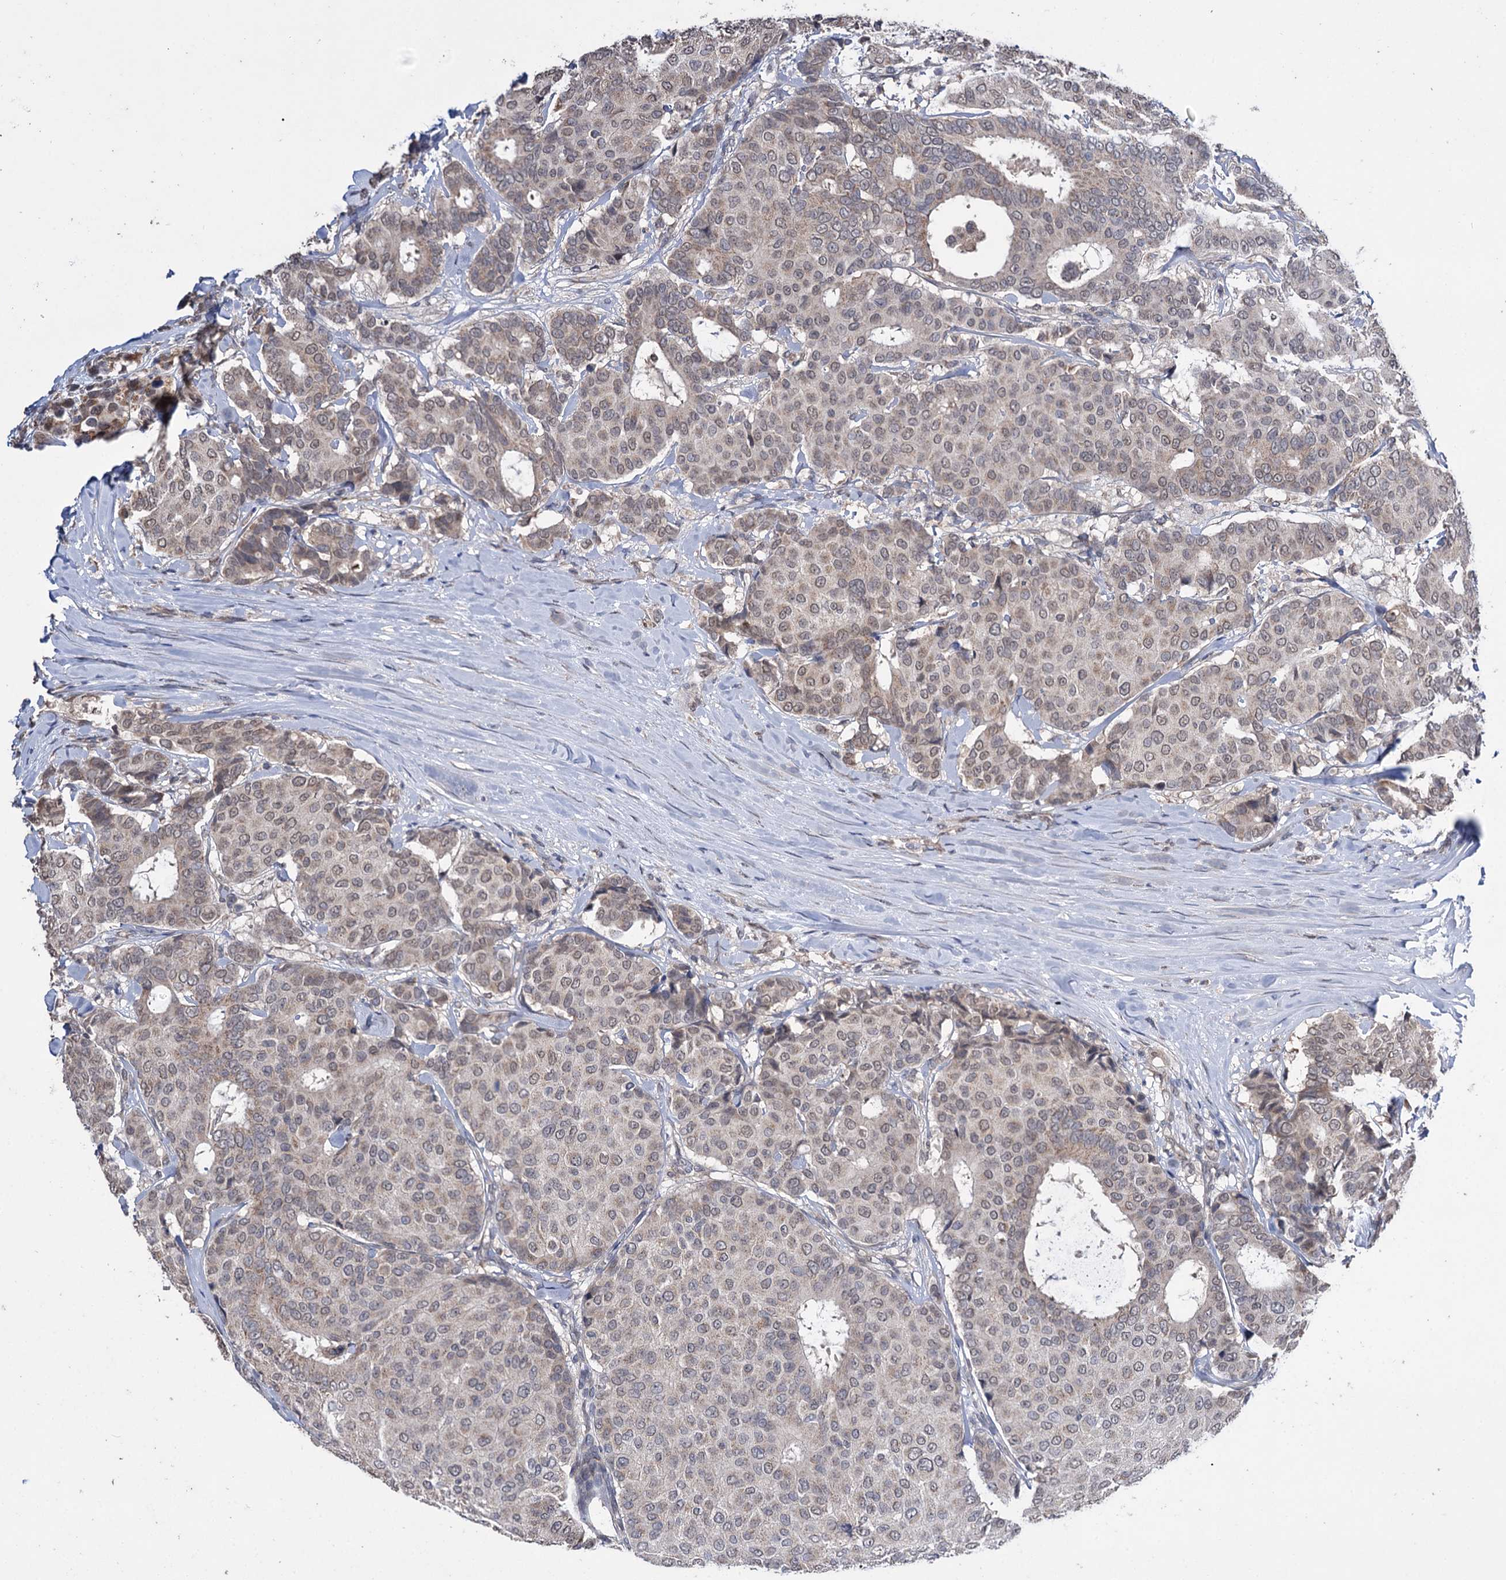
{"staining": {"intensity": "weak", "quantity": "25%-75%", "location": "nuclear"}, "tissue": "breast cancer", "cell_type": "Tumor cells", "image_type": "cancer", "snomed": [{"axis": "morphology", "description": "Duct carcinoma"}, {"axis": "topography", "description": "Breast"}], "caption": "Immunohistochemistry (IHC) of human breast cancer (intraductal carcinoma) reveals low levels of weak nuclear expression in approximately 25%-75% of tumor cells.", "gene": "CLPB", "patient": {"sex": "female", "age": 75}}